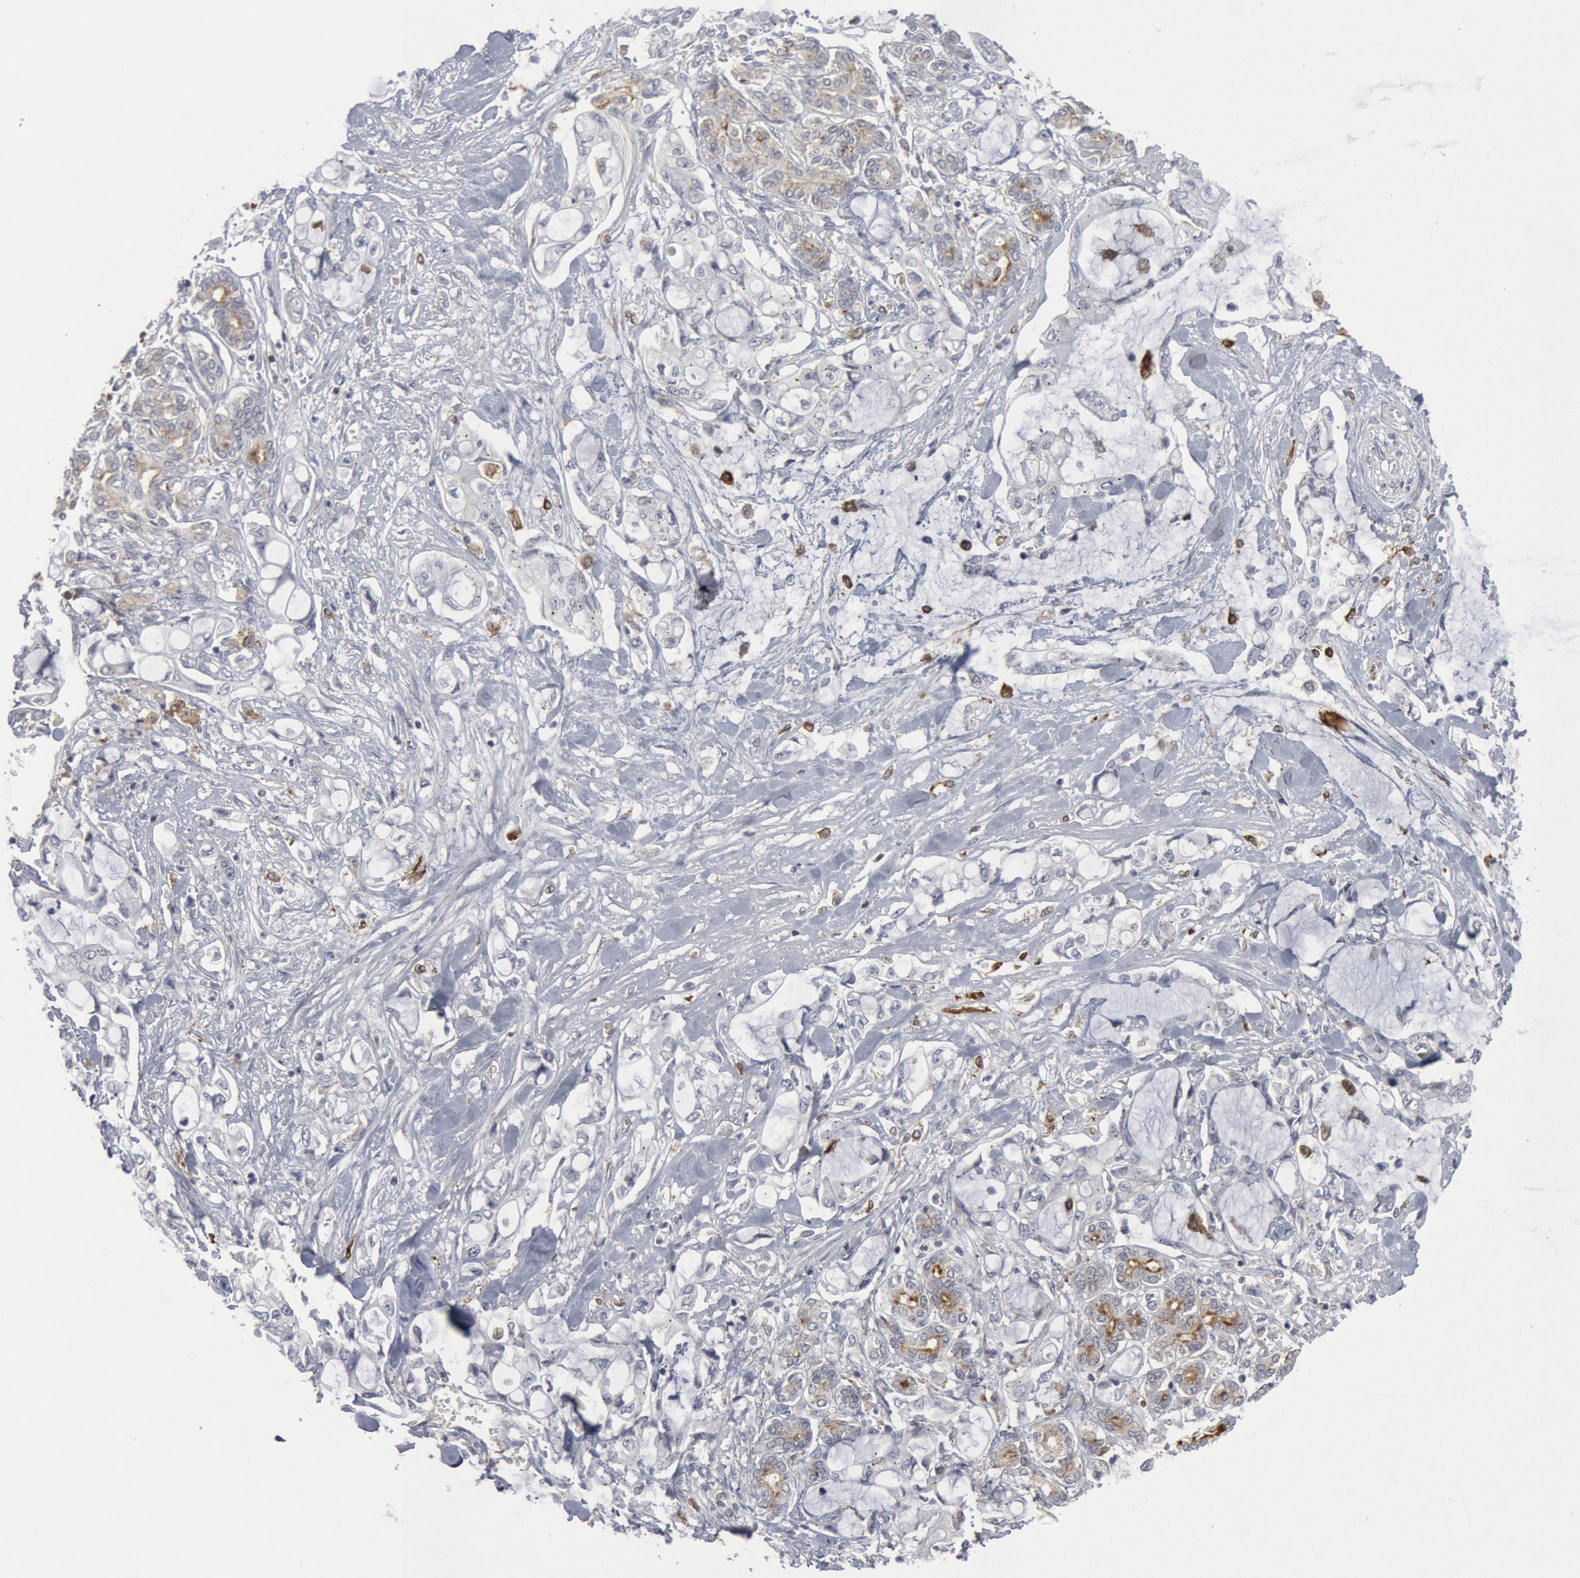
{"staining": {"intensity": "negative", "quantity": "none", "location": "none"}, "tissue": "pancreatic cancer", "cell_type": "Tumor cells", "image_type": "cancer", "snomed": [{"axis": "morphology", "description": "Adenocarcinoma, NOS"}, {"axis": "topography", "description": "Pancreas"}], "caption": "This is an immunohistochemistry (IHC) micrograph of human adenocarcinoma (pancreatic). There is no expression in tumor cells.", "gene": "C1QC", "patient": {"sex": "female", "age": 70}}